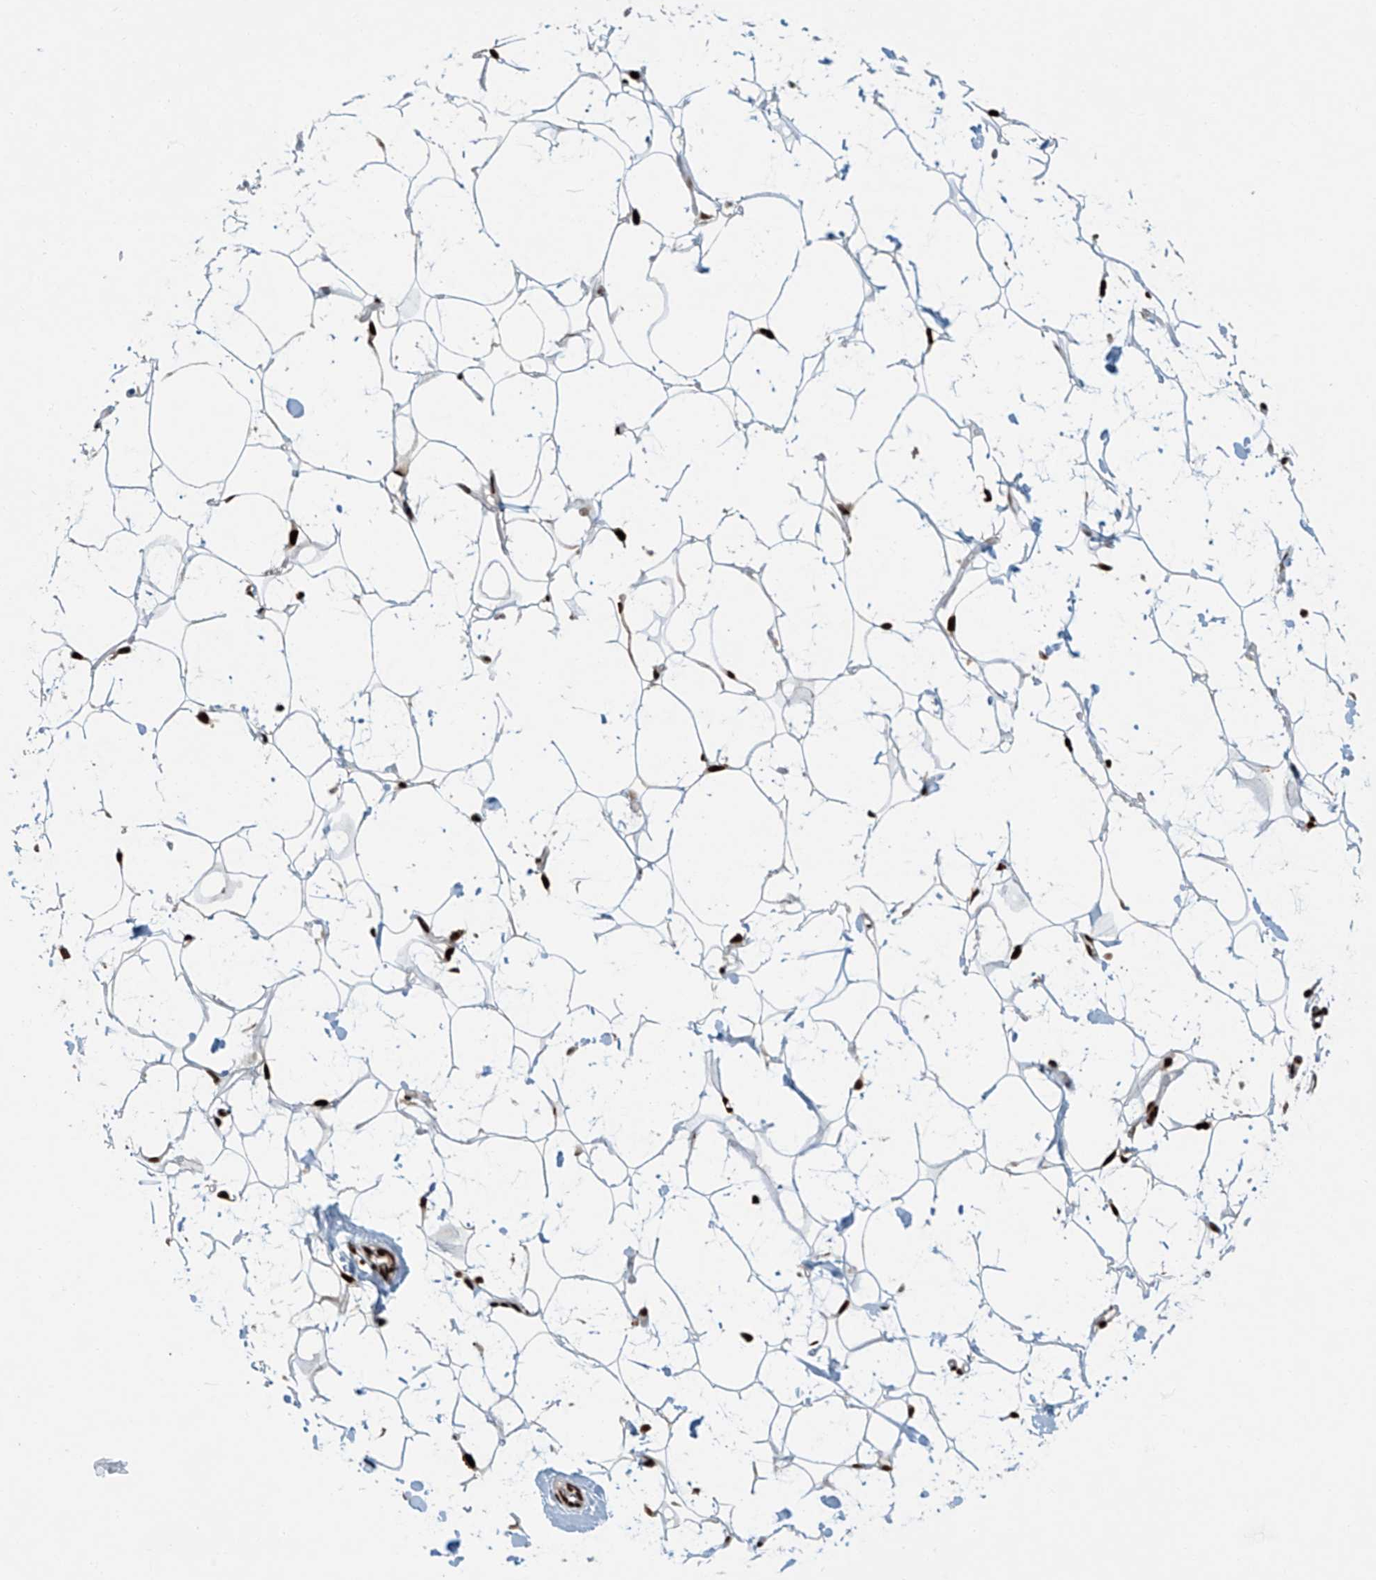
{"staining": {"intensity": "strong", "quantity": ">75%", "location": "nuclear"}, "tissue": "adipose tissue", "cell_type": "Adipocytes", "image_type": "normal", "snomed": [{"axis": "morphology", "description": "Normal tissue, NOS"}, {"axis": "topography", "description": "Breast"}], "caption": "A brown stain labels strong nuclear positivity of a protein in adipocytes of normal adipose tissue. (DAB (3,3'-diaminobenzidine) IHC, brown staining for protein, blue staining for nuclei).", "gene": "FAM193B", "patient": {"sex": "female", "age": 26}}